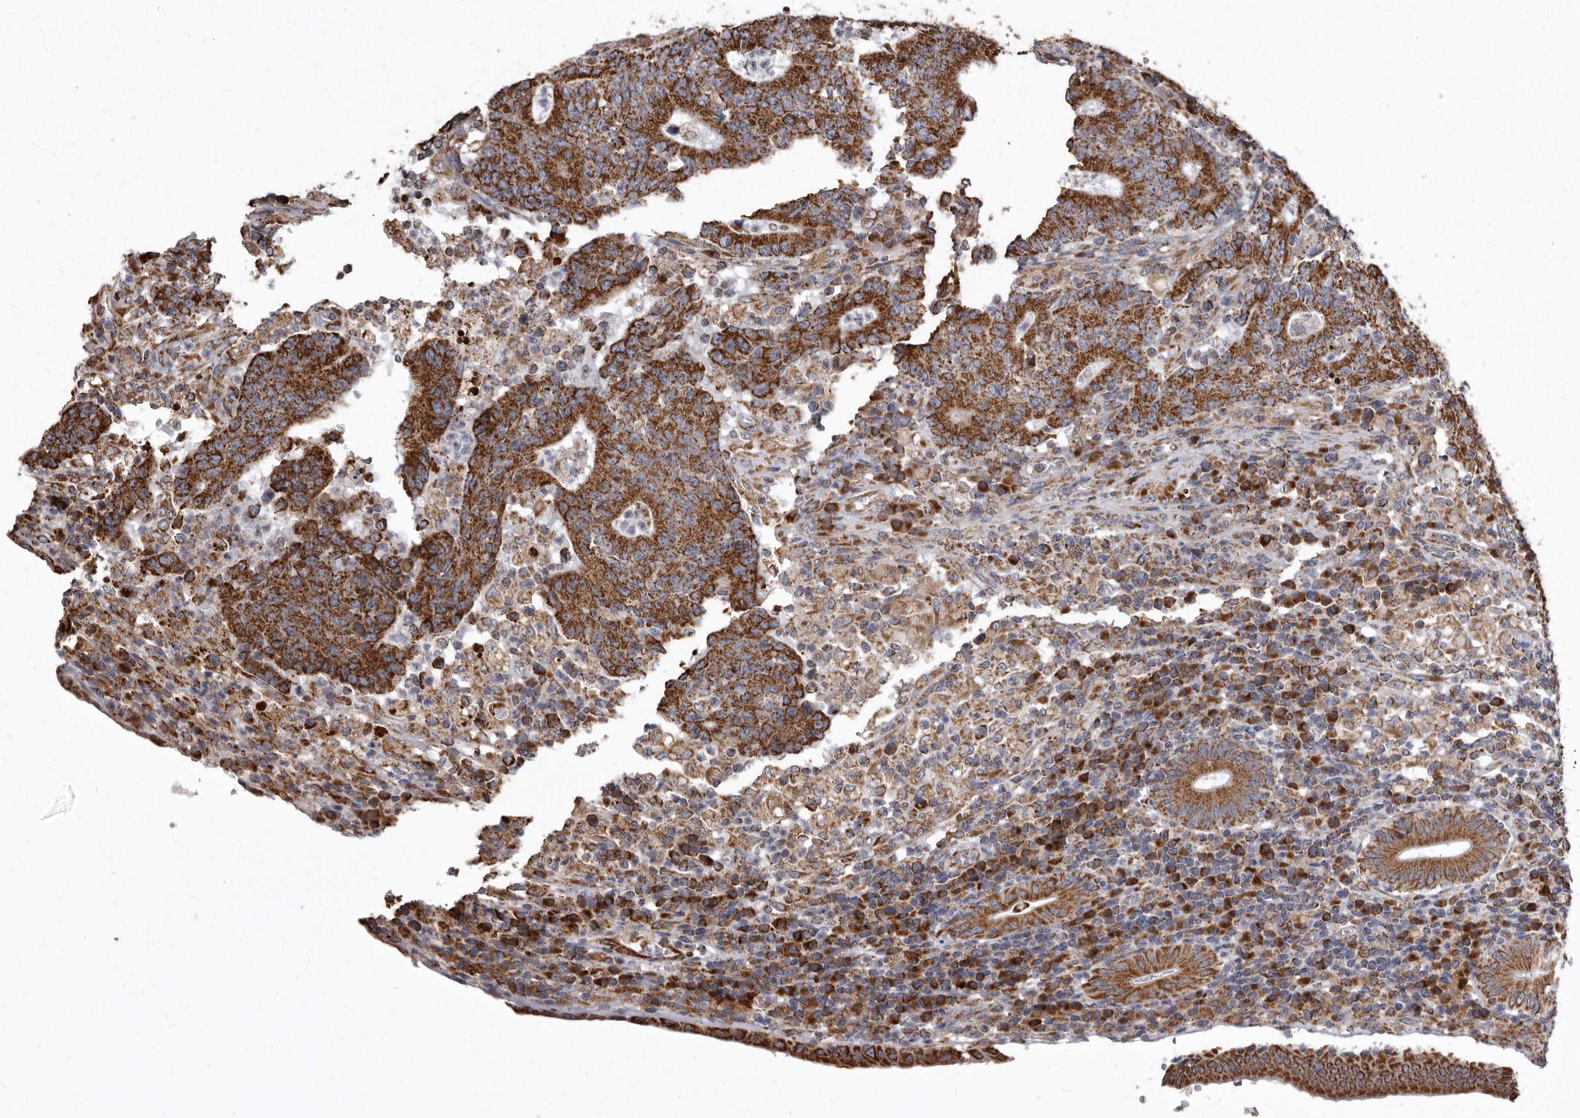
{"staining": {"intensity": "strong", "quantity": ">75%", "location": "cytoplasmic/membranous"}, "tissue": "colorectal cancer", "cell_type": "Tumor cells", "image_type": "cancer", "snomed": [{"axis": "morphology", "description": "Adenocarcinoma, NOS"}, {"axis": "topography", "description": "Colon"}], "caption": "Immunohistochemical staining of colorectal cancer reveals high levels of strong cytoplasmic/membranous protein staining in about >75% of tumor cells.", "gene": "CDK5RAP3", "patient": {"sex": "female", "age": 75}}